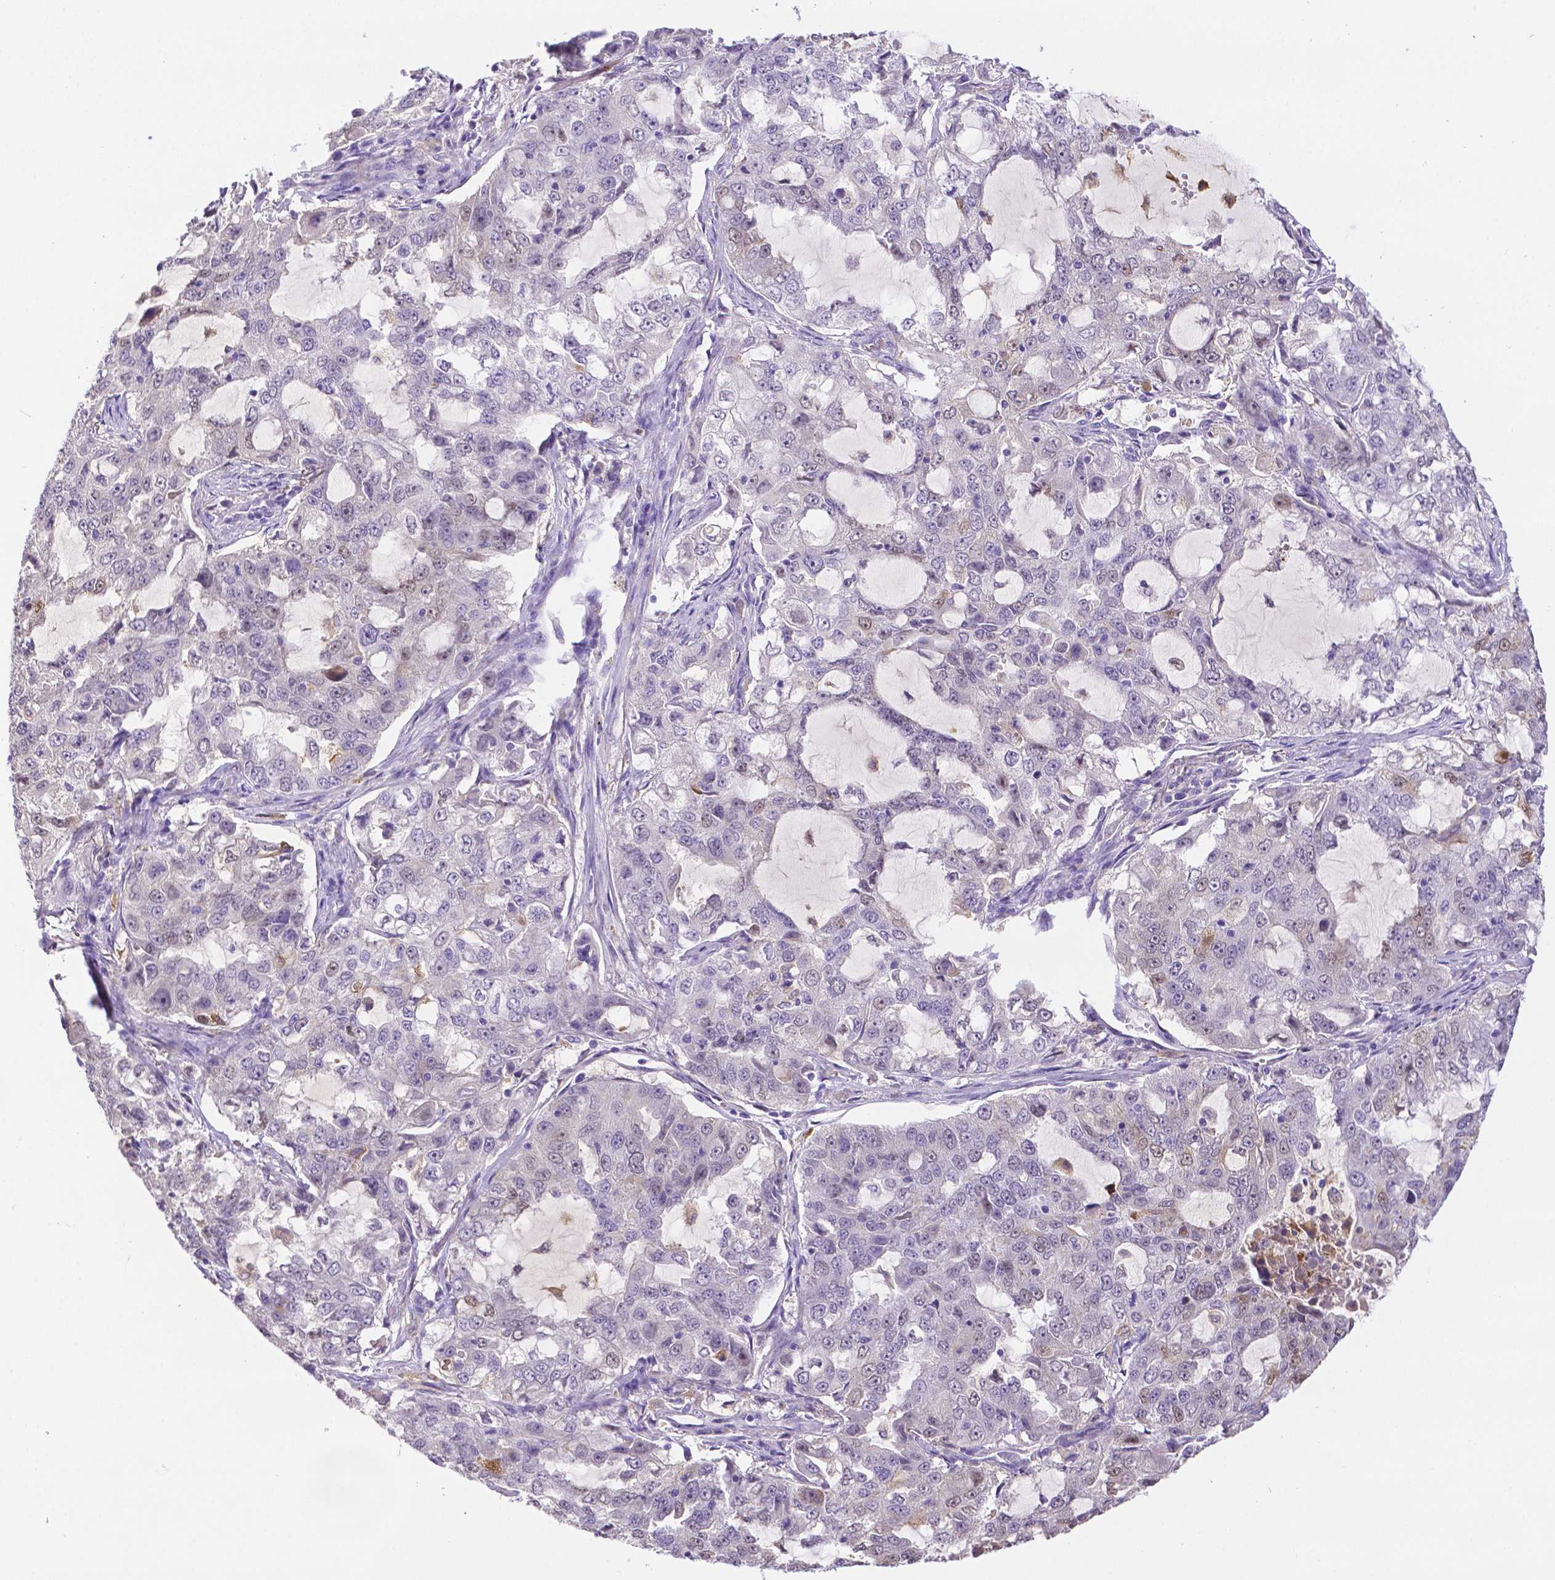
{"staining": {"intensity": "negative", "quantity": "none", "location": "none"}, "tissue": "lung cancer", "cell_type": "Tumor cells", "image_type": "cancer", "snomed": [{"axis": "morphology", "description": "Adenocarcinoma, NOS"}, {"axis": "topography", "description": "Lung"}], "caption": "This is an IHC histopathology image of human lung cancer. There is no positivity in tumor cells.", "gene": "NXPH2", "patient": {"sex": "female", "age": 61}}